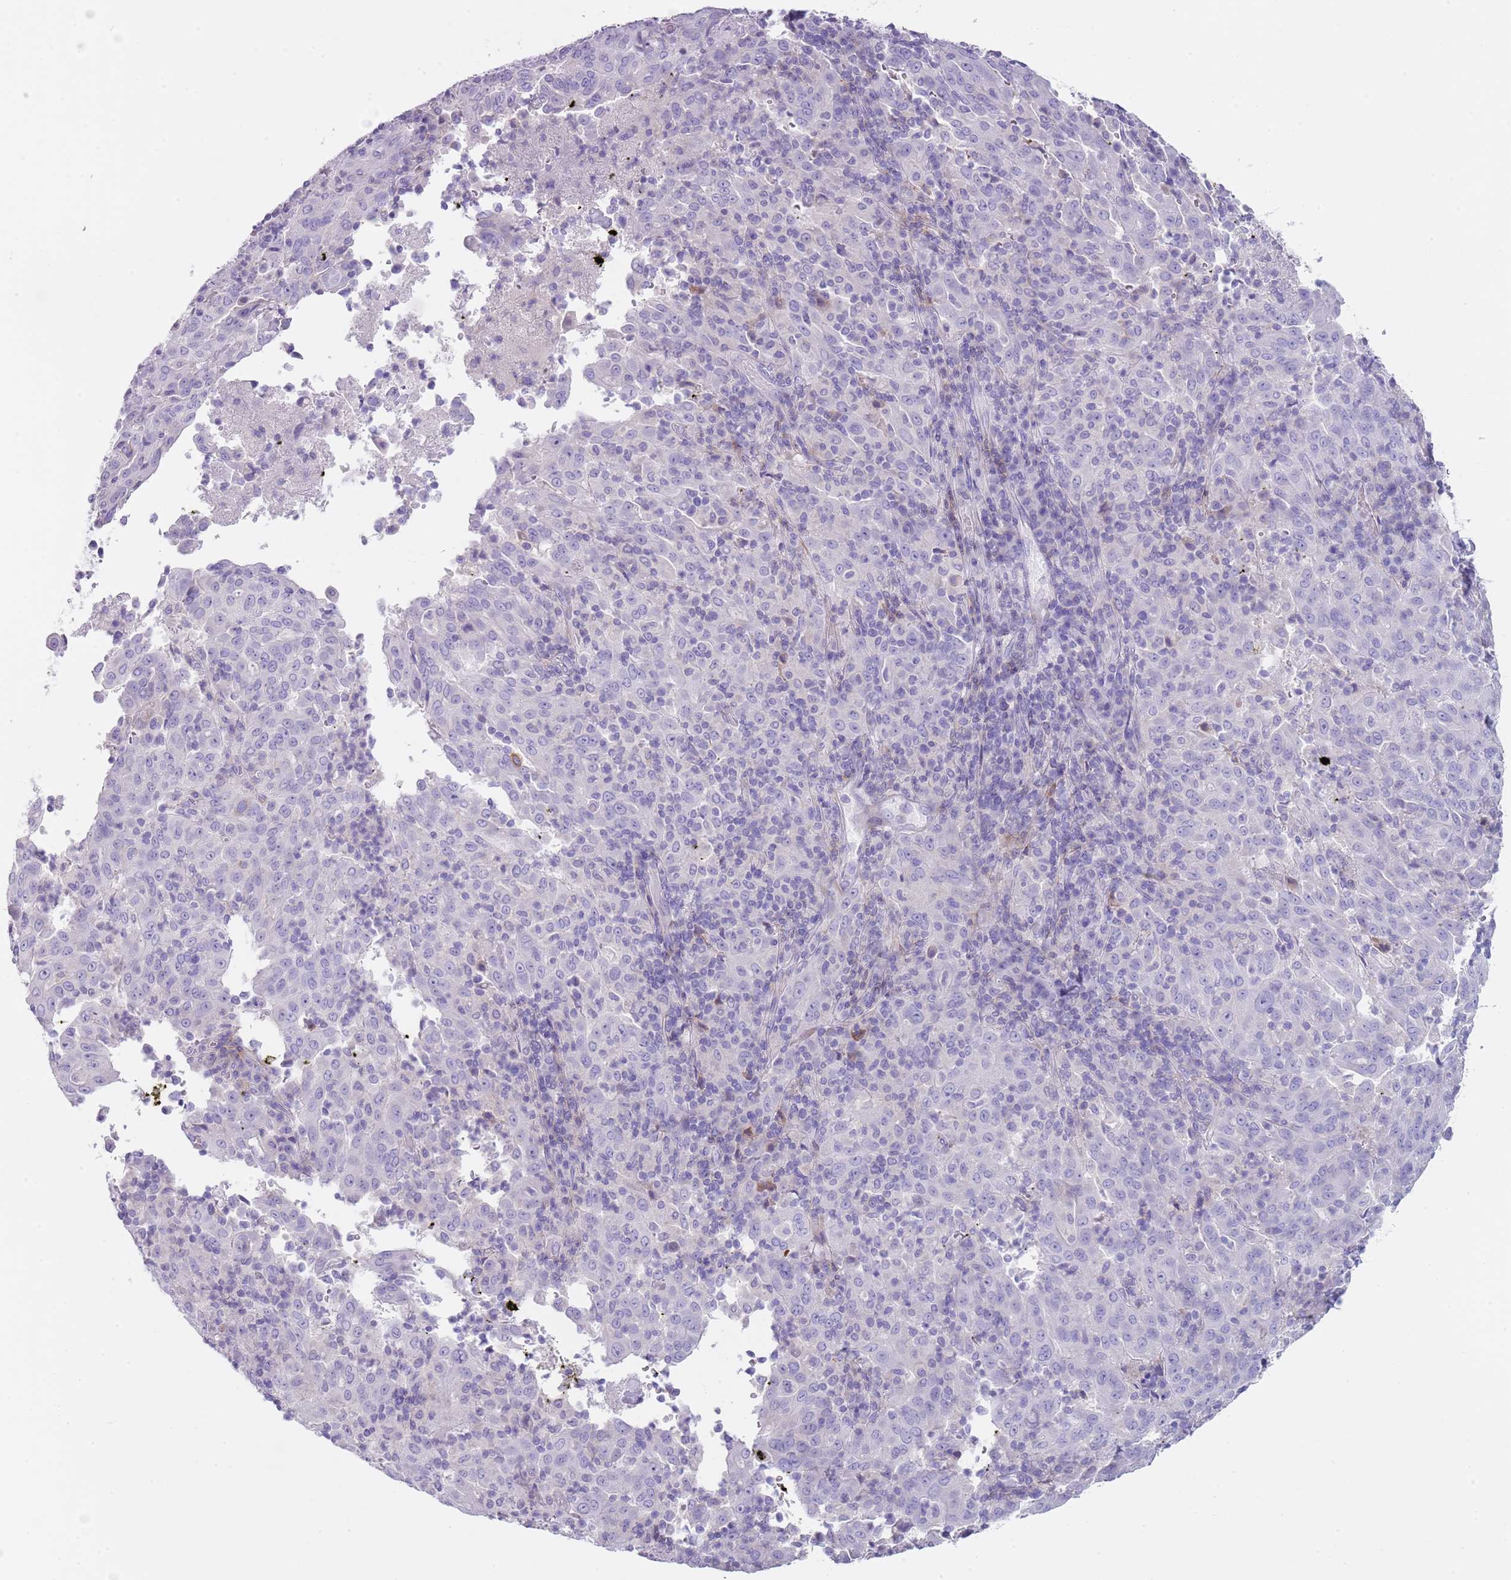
{"staining": {"intensity": "negative", "quantity": "none", "location": "none"}, "tissue": "pancreatic cancer", "cell_type": "Tumor cells", "image_type": "cancer", "snomed": [{"axis": "morphology", "description": "Adenocarcinoma, NOS"}, {"axis": "topography", "description": "Pancreas"}], "caption": "The histopathology image displays no staining of tumor cells in pancreatic cancer.", "gene": "NBPF20", "patient": {"sex": "male", "age": 63}}